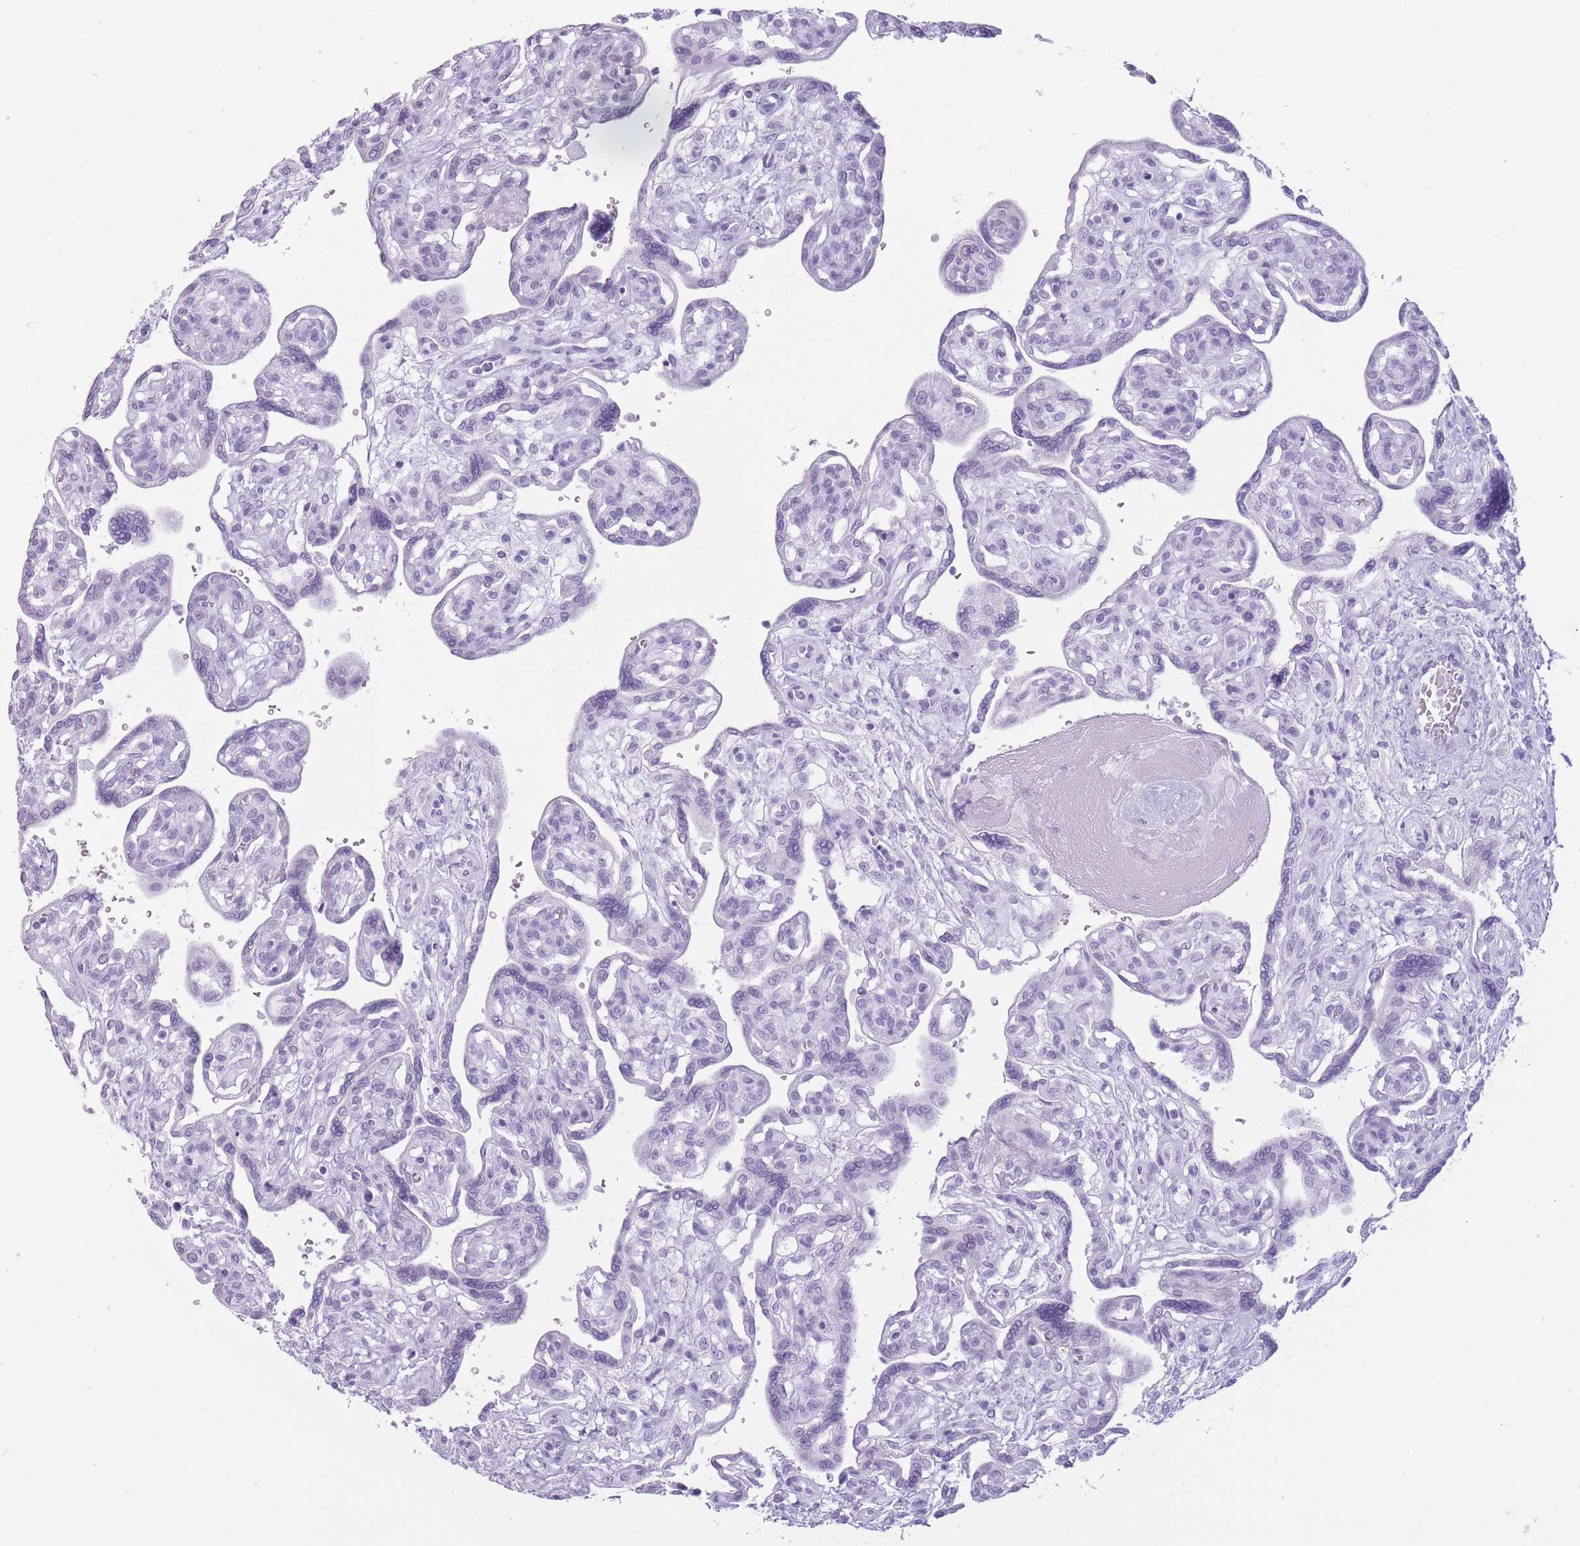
{"staining": {"intensity": "negative", "quantity": "none", "location": "none"}, "tissue": "placenta", "cell_type": "Decidual cells", "image_type": "normal", "snomed": [{"axis": "morphology", "description": "Normal tissue, NOS"}, {"axis": "topography", "description": "Placenta"}], "caption": "Decidual cells show no significant staining in normal placenta.", "gene": "PNMA3", "patient": {"sex": "female", "age": 39}}